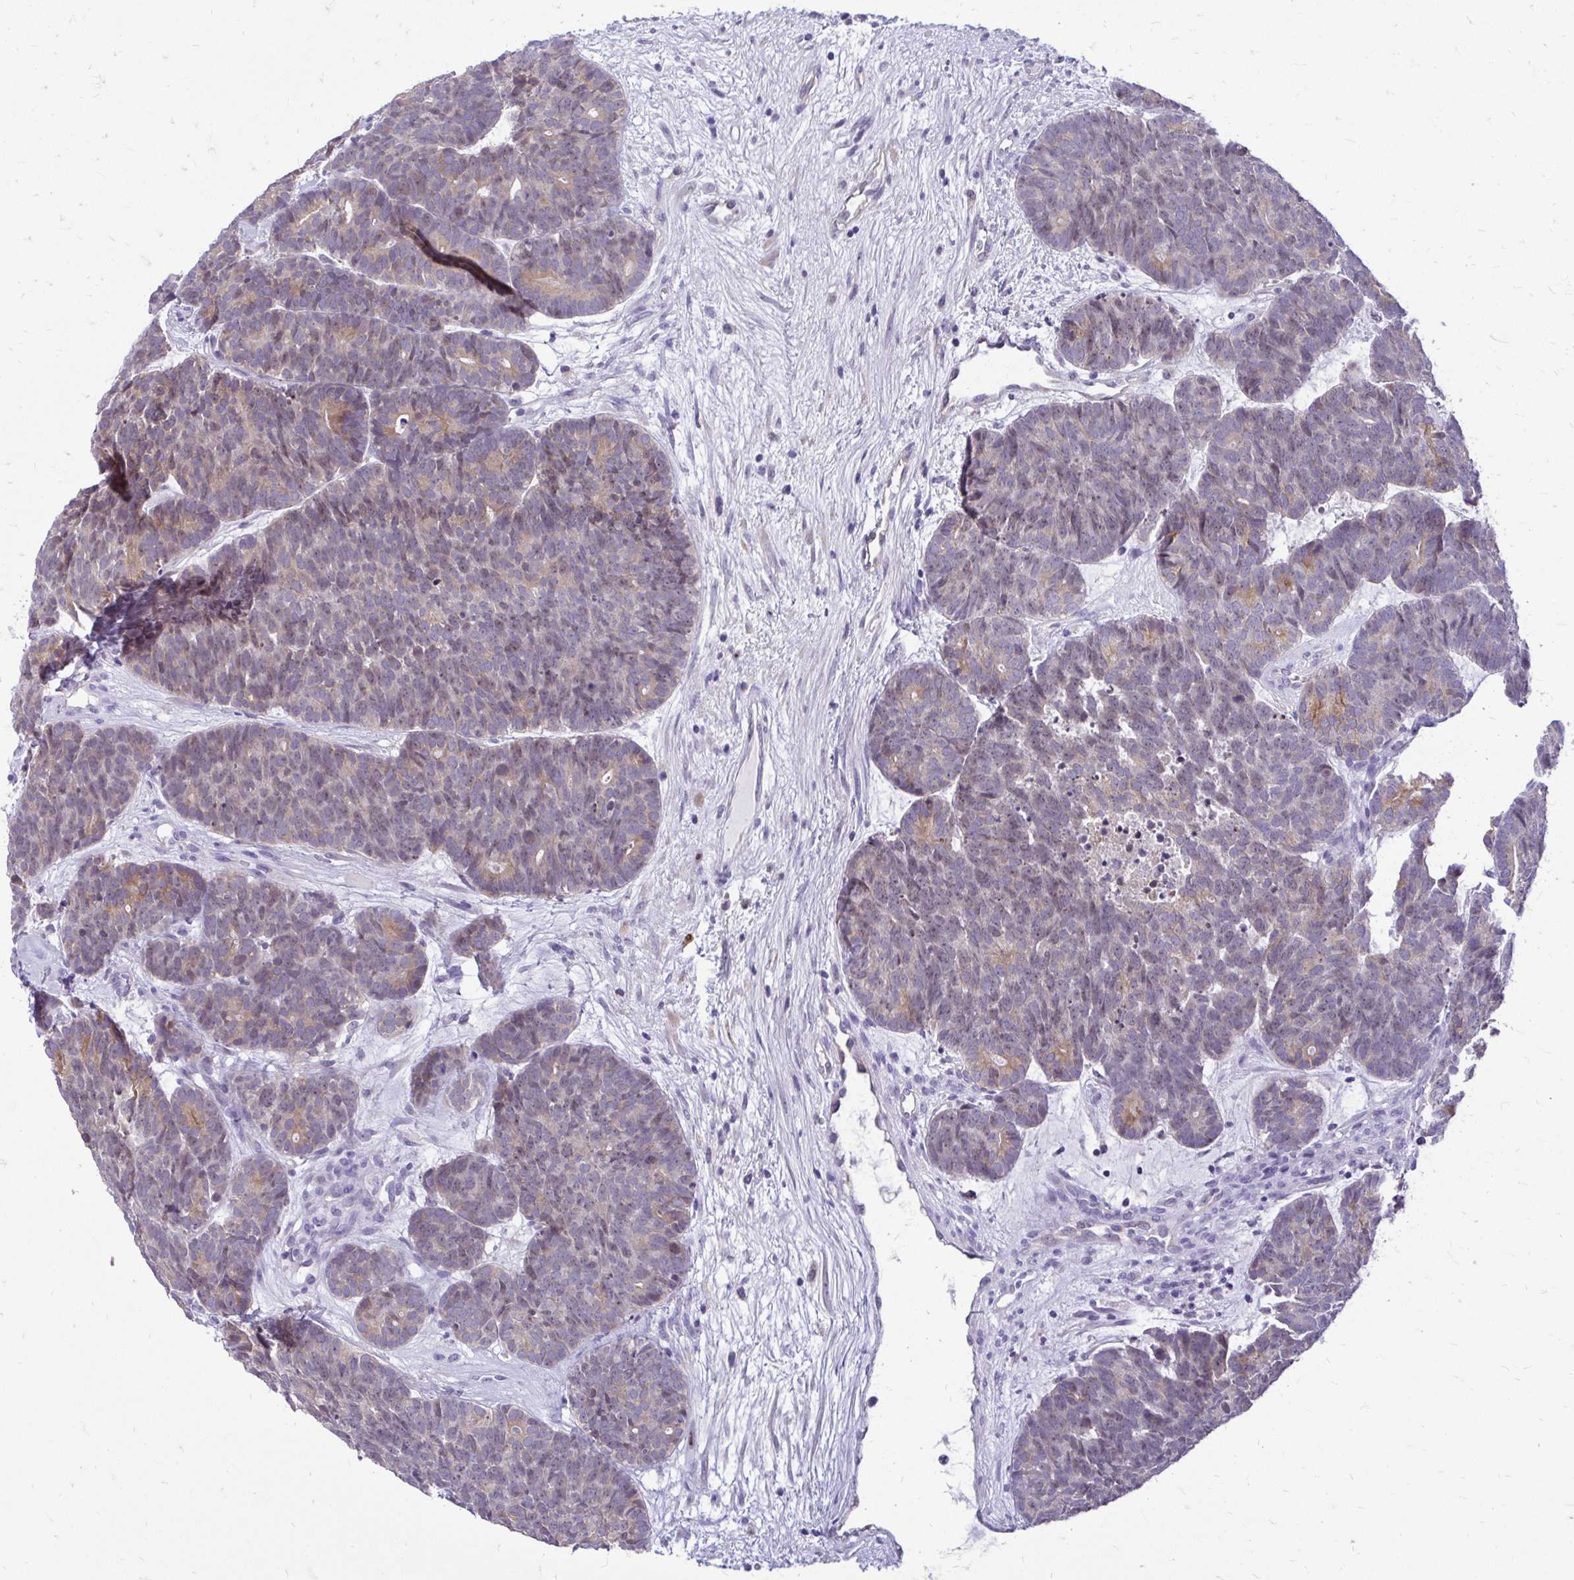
{"staining": {"intensity": "weak", "quantity": "<25%", "location": "nuclear"}, "tissue": "head and neck cancer", "cell_type": "Tumor cells", "image_type": "cancer", "snomed": [{"axis": "morphology", "description": "Adenocarcinoma, NOS"}, {"axis": "topography", "description": "Head-Neck"}], "caption": "This is an immunohistochemistry (IHC) photomicrograph of head and neck adenocarcinoma. There is no staining in tumor cells.", "gene": "NIFK", "patient": {"sex": "female", "age": 81}}